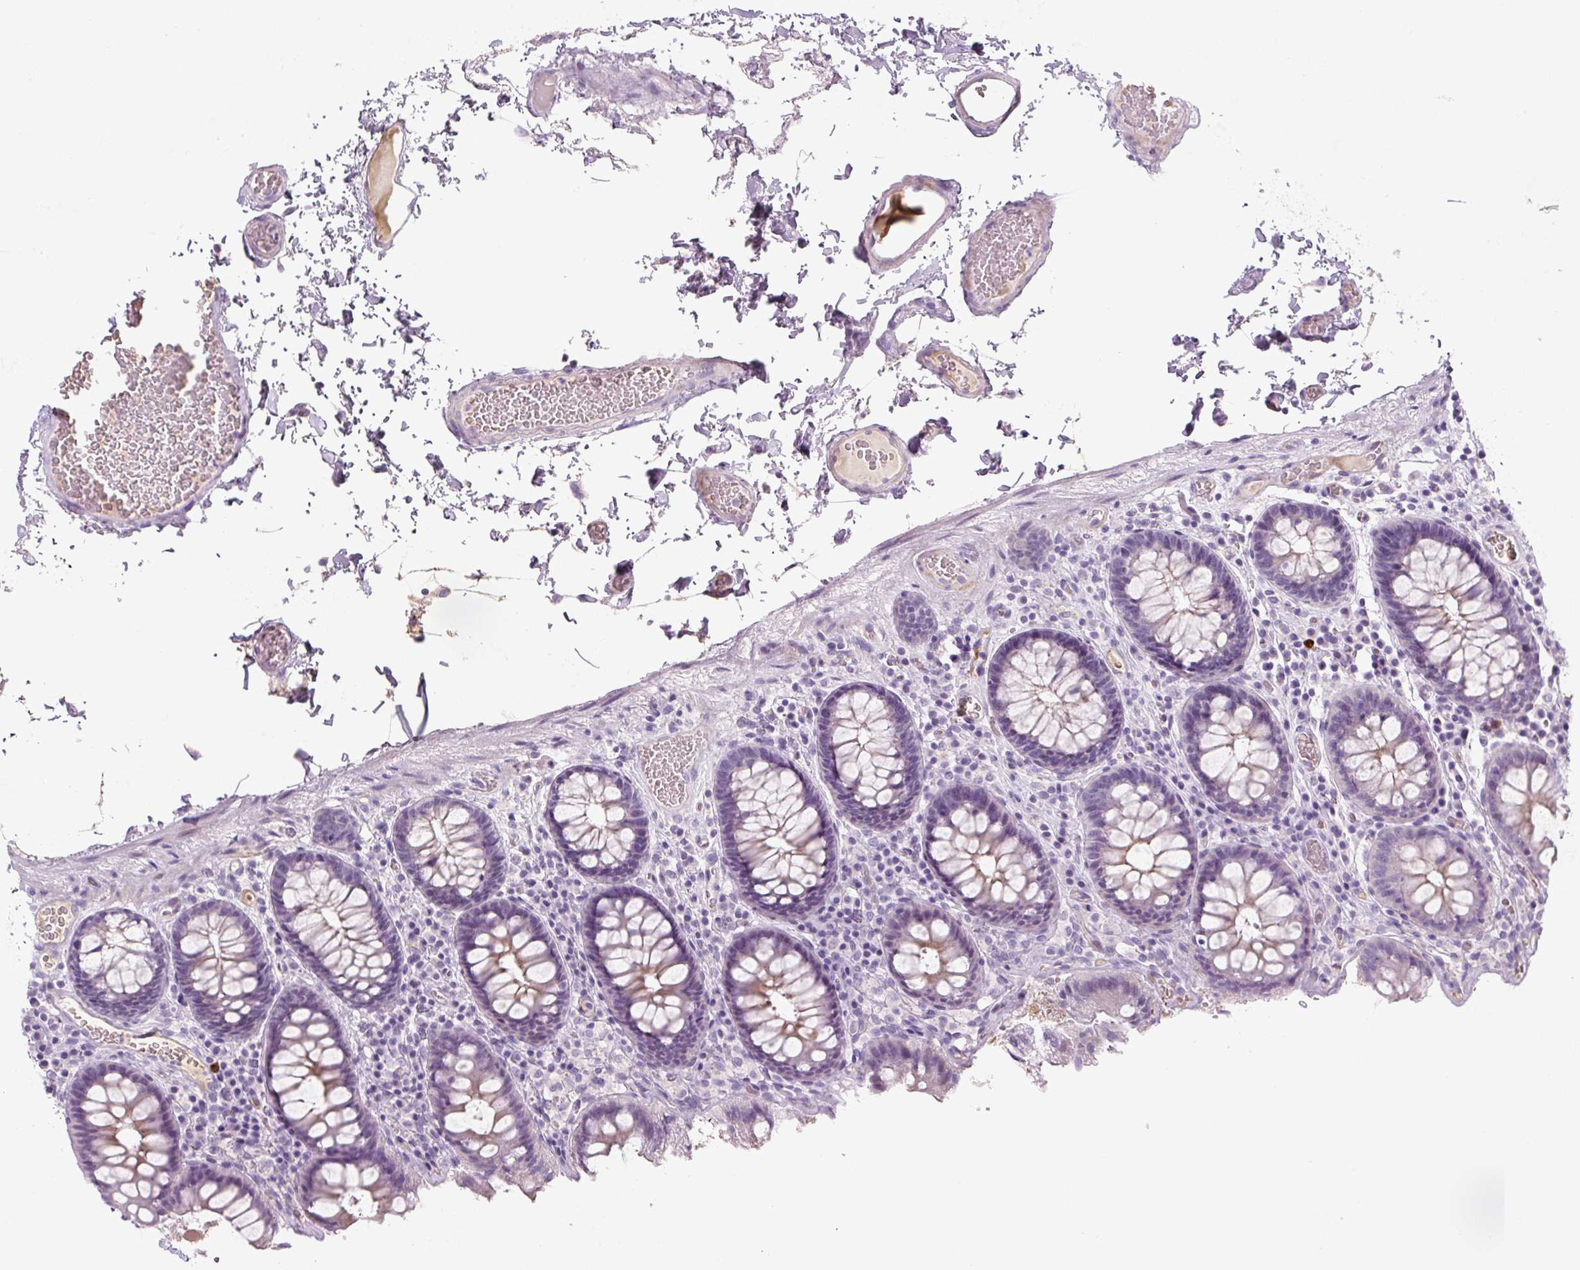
{"staining": {"intensity": "weak", "quantity": "25%-75%", "location": "cytoplasmic/membranous"}, "tissue": "colon", "cell_type": "Endothelial cells", "image_type": "normal", "snomed": [{"axis": "morphology", "description": "Normal tissue, NOS"}, {"axis": "topography", "description": "Colon"}, {"axis": "topography", "description": "Peripheral nerve tissue"}], "caption": "Protein analysis of normal colon shows weak cytoplasmic/membranous positivity in about 25%-75% of endothelial cells.", "gene": "PRM1", "patient": {"sex": "male", "age": 84}}